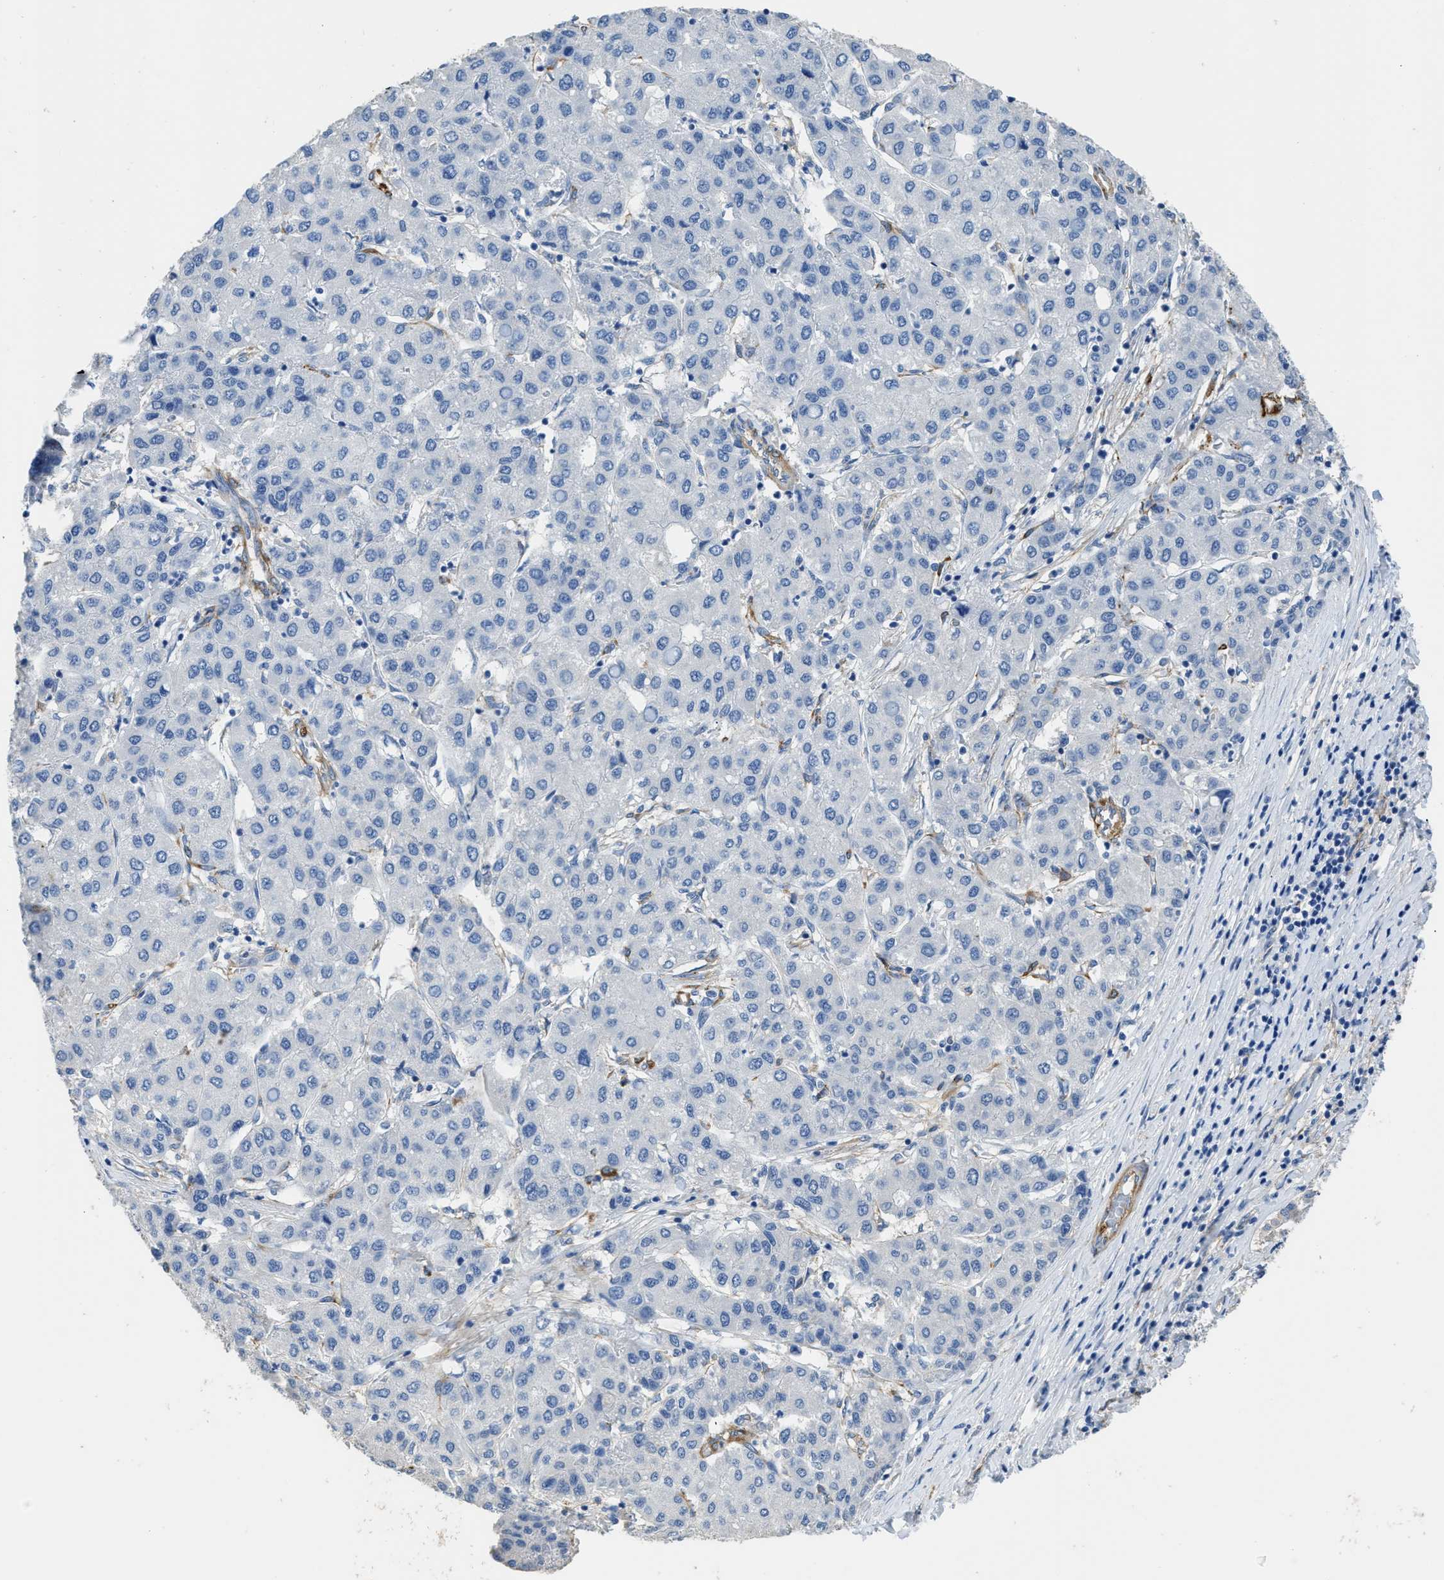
{"staining": {"intensity": "negative", "quantity": "none", "location": "none"}, "tissue": "liver cancer", "cell_type": "Tumor cells", "image_type": "cancer", "snomed": [{"axis": "morphology", "description": "Carcinoma, Hepatocellular, NOS"}, {"axis": "topography", "description": "Liver"}], "caption": "Micrograph shows no significant protein positivity in tumor cells of liver cancer.", "gene": "ZSWIM5", "patient": {"sex": "male", "age": 65}}